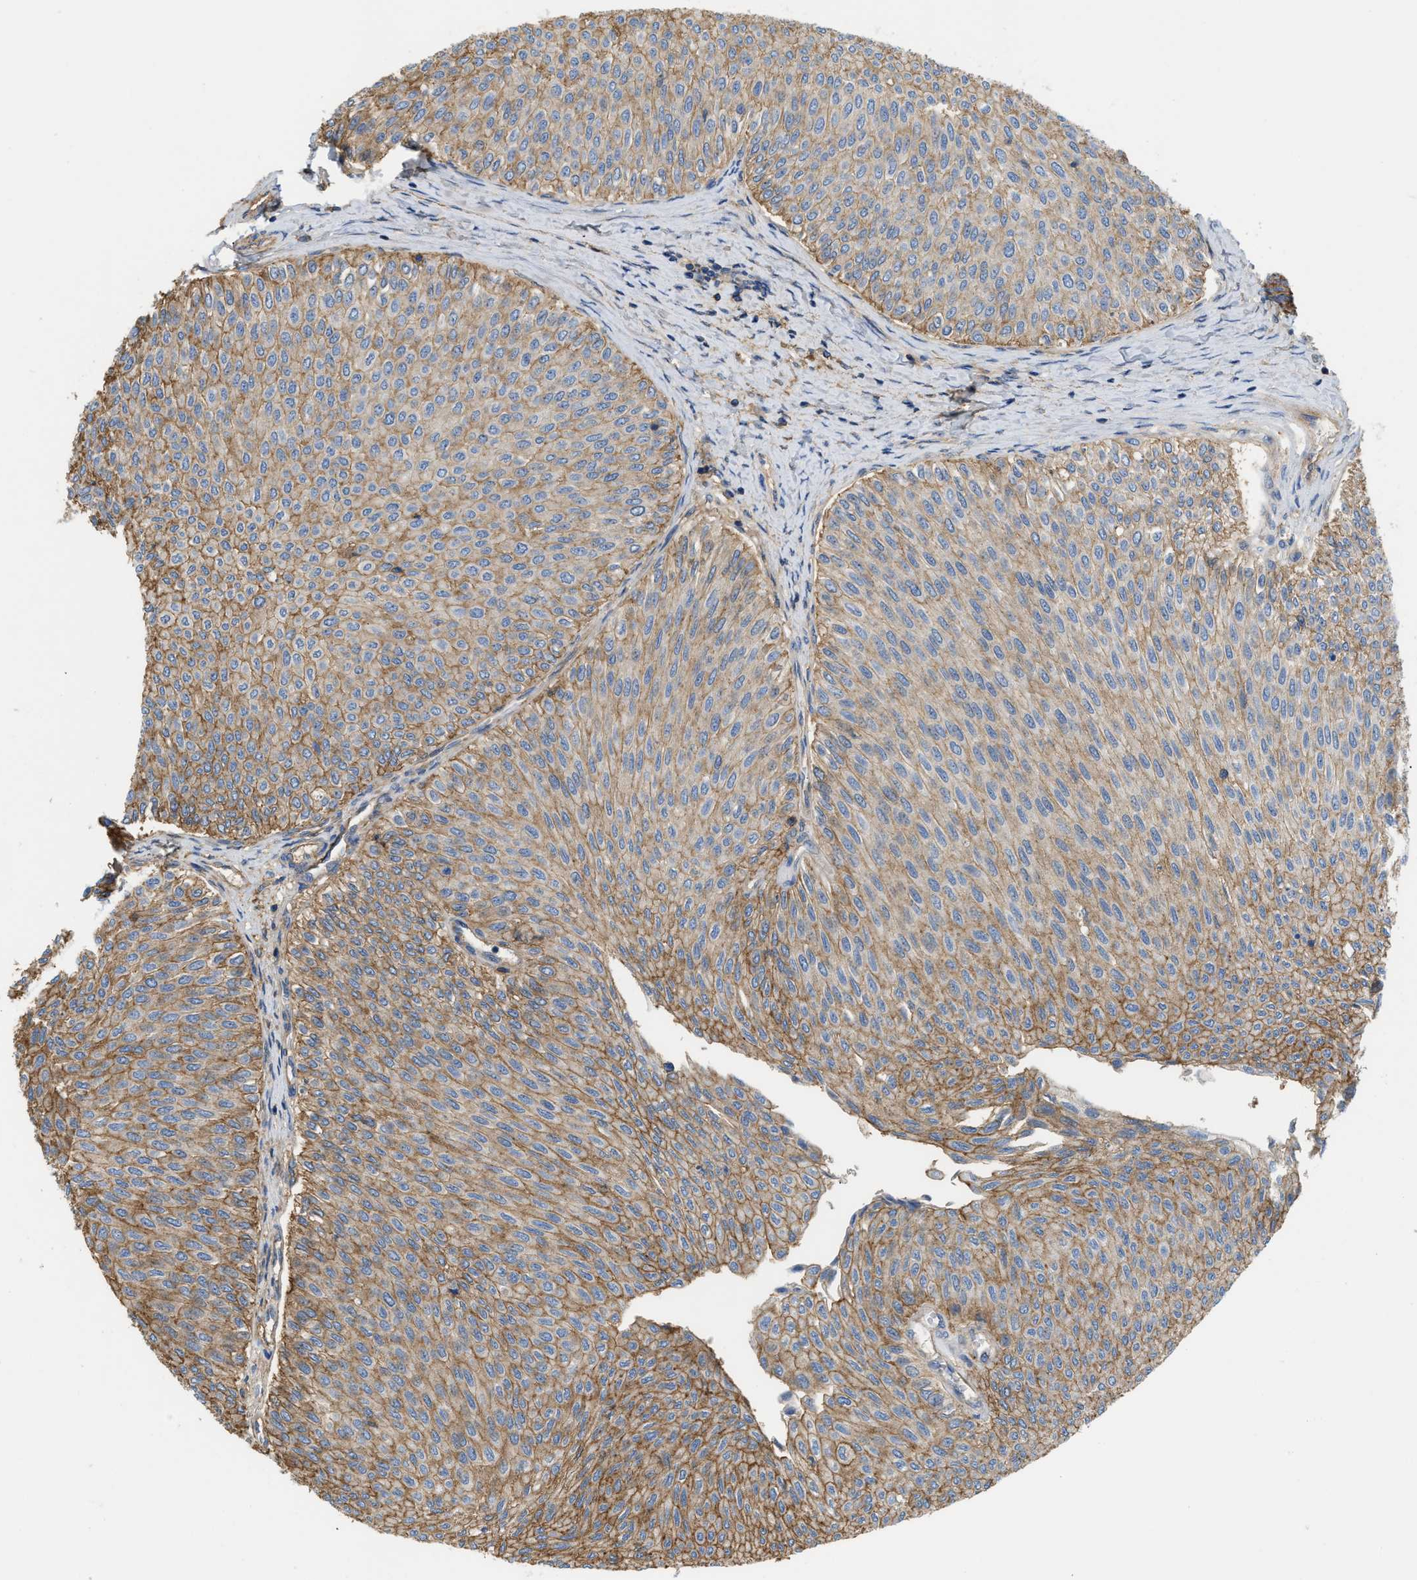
{"staining": {"intensity": "moderate", "quantity": ">75%", "location": "cytoplasmic/membranous"}, "tissue": "urothelial cancer", "cell_type": "Tumor cells", "image_type": "cancer", "snomed": [{"axis": "morphology", "description": "Urothelial carcinoma, Low grade"}, {"axis": "topography", "description": "Urinary bladder"}], "caption": "Human low-grade urothelial carcinoma stained with a brown dye shows moderate cytoplasmic/membranous positive expression in about >75% of tumor cells.", "gene": "GNB4", "patient": {"sex": "male", "age": 78}}